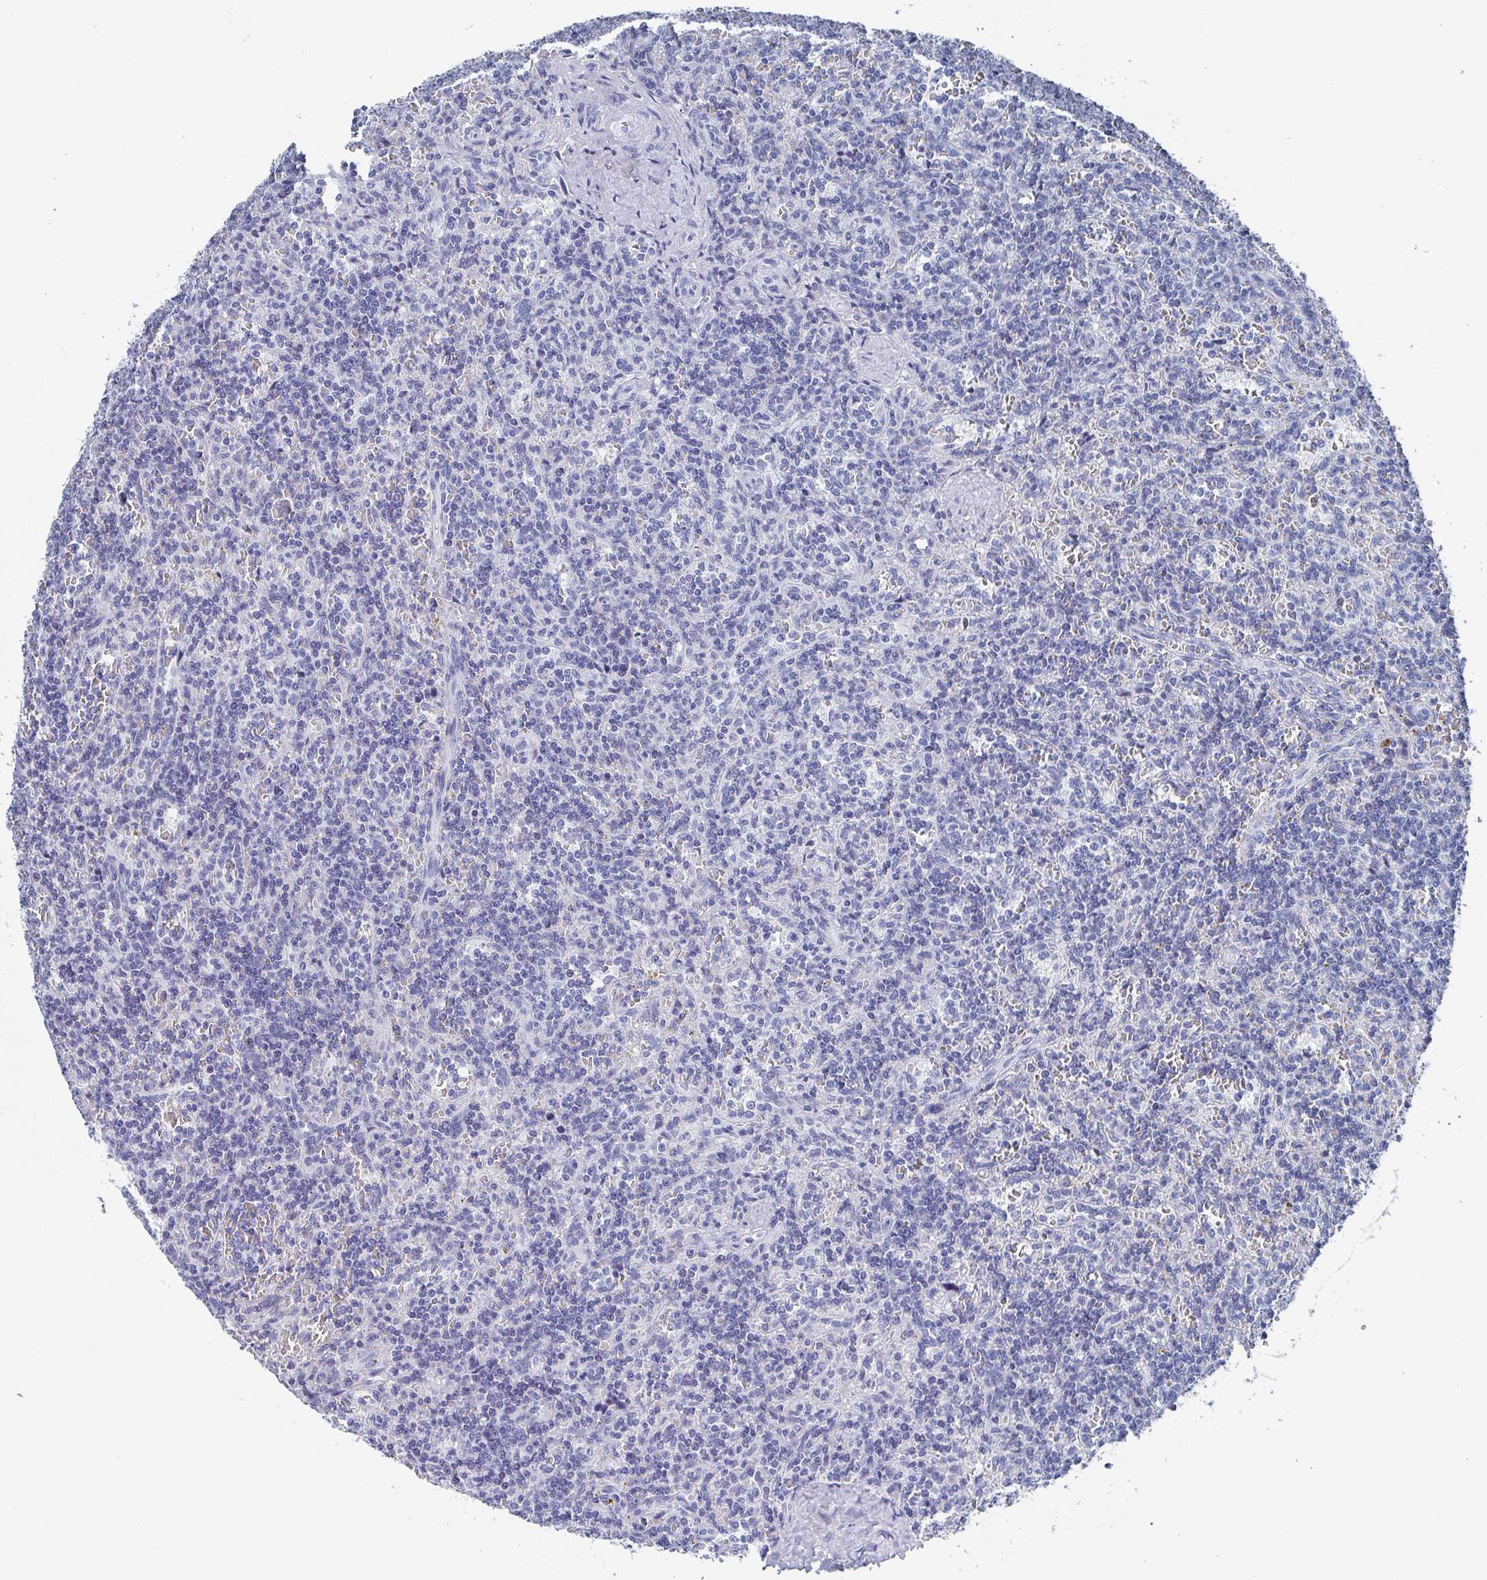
{"staining": {"intensity": "negative", "quantity": "none", "location": "none"}, "tissue": "lymphoma", "cell_type": "Tumor cells", "image_type": "cancer", "snomed": [{"axis": "morphology", "description": "Malignant lymphoma, non-Hodgkin's type, Low grade"}, {"axis": "topography", "description": "Spleen"}], "caption": "Malignant lymphoma, non-Hodgkin's type (low-grade) was stained to show a protein in brown. There is no significant expression in tumor cells.", "gene": "CAMKV", "patient": {"sex": "male", "age": 73}}